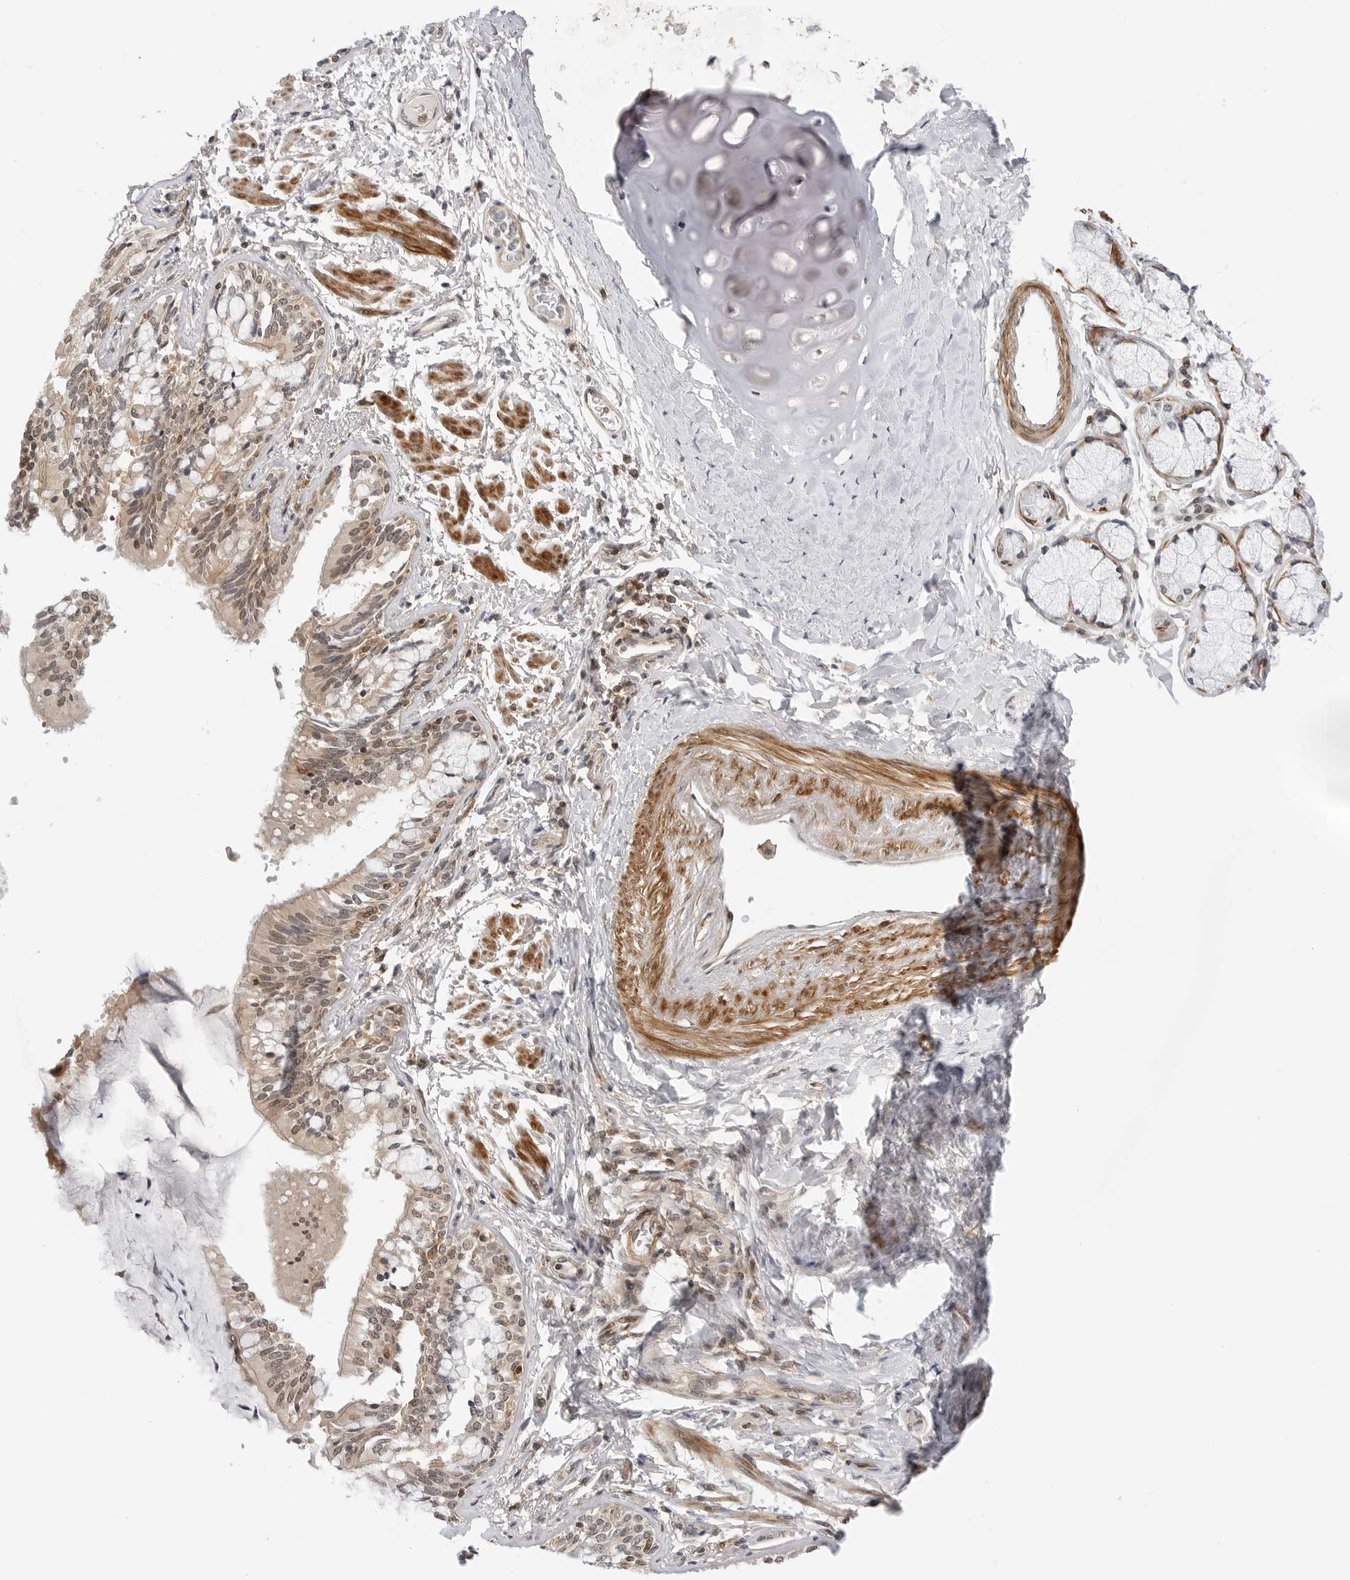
{"staining": {"intensity": "moderate", "quantity": "25%-75%", "location": "cytoplasmic/membranous,nuclear"}, "tissue": "bronchus", "cell_type": "Respiratory epithelial cells", "image_type": "normal", "snomed": [{"axis": "morphology", "description": "Normal tissue, NOS"}, {"axis": "morphology", "description": "Inflammation, NOS"}, {"axis": "topography", "description": "Lung"}], "caption": "Respiratory epithelial cells display medium levels of moderate cytoplasmic/membranous,nuclear staining in approximately 25%-75% of cells in benign bronchus.", "gene": "MAP2K5", "patient": {"sex": "female", "age": 46}}